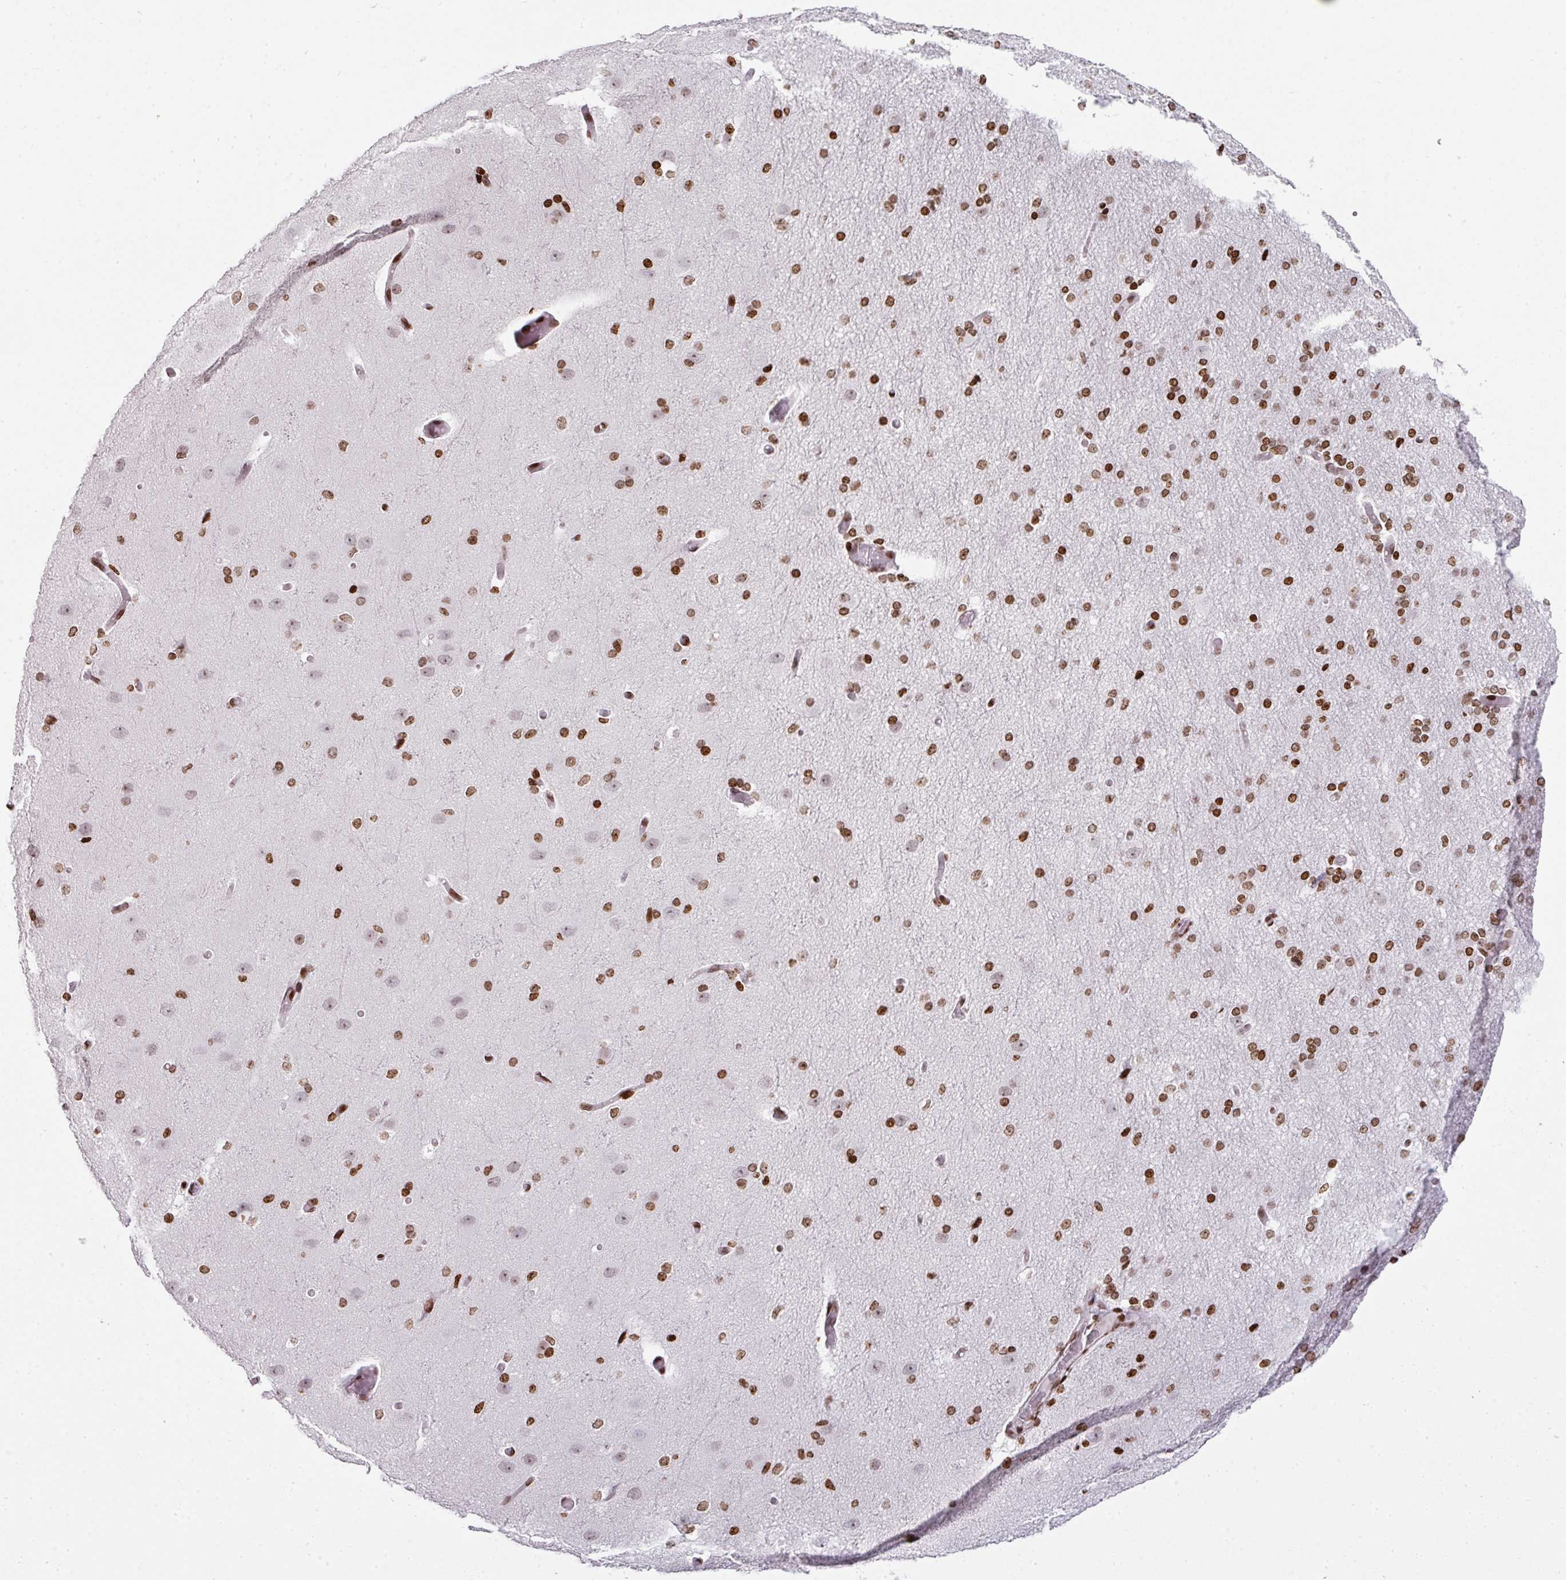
{"staining": {"intensity": "moderate", "quantity": ">75%", "location": "nuclear"}, "tissue": "cerebral cortex", "cell_type": "Endothelial cells", "image_type": "normal", "snomed": [{"axis": "morphology", "description": "Normal tissue, NOS"}, {"axis": "morphology", "description": "Inflammation, NOS"}, {"axis": "topography", "description": "Cerebral cortex"}], "caption": "A photomicrograph of cerebral cortex stained for a protein demonstrates moderate nuclear brown staining in endothelial cells. The staining is performed using DAB brown chromogen to label protein expression. The nuclei are counter-stained blue using hematoxylin.", "gene": "RASL11A", "patient": {"sex": "male", "age": 6}}